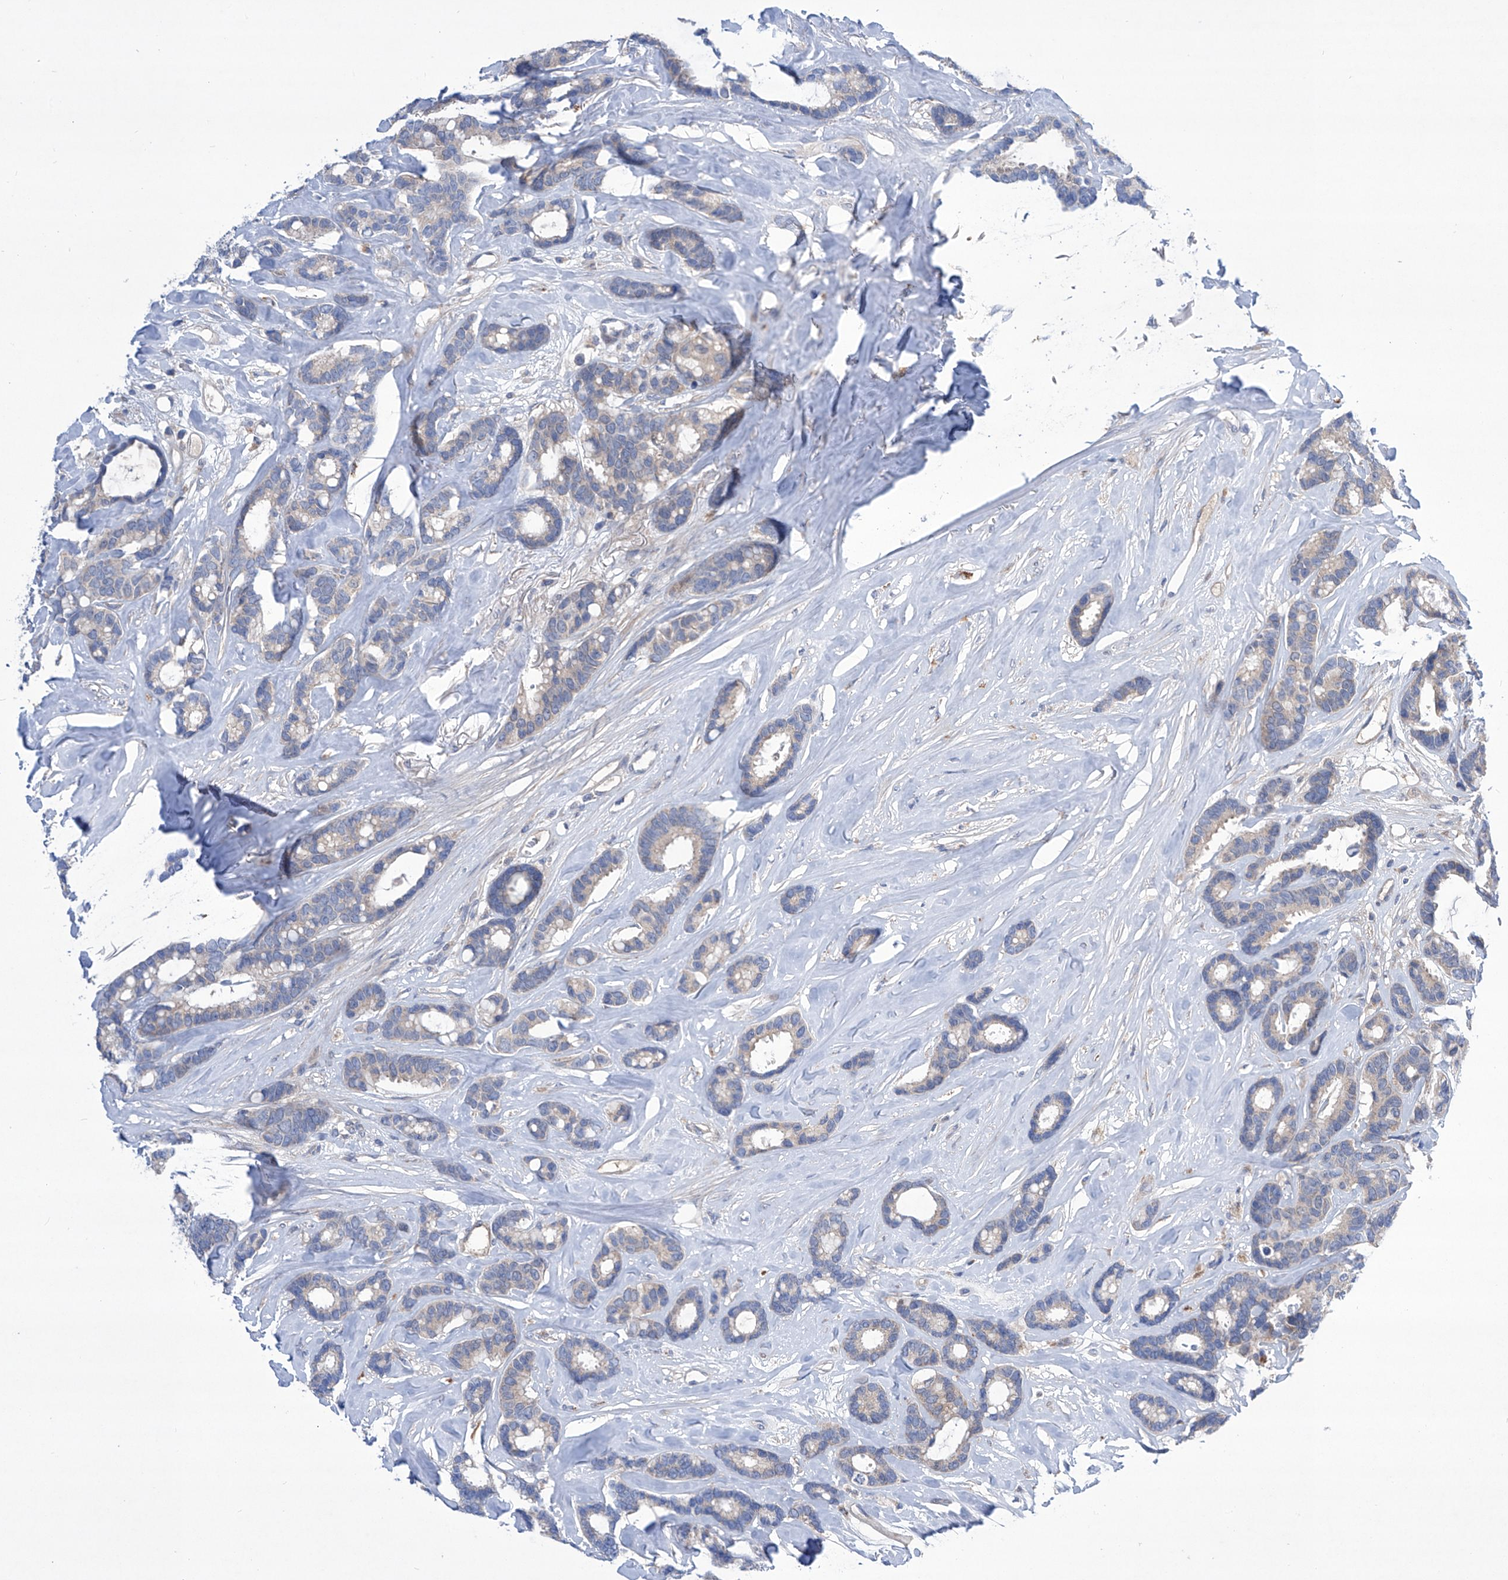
{"staining": {"intensity": "negative", "quantity": "none", "location": "none"}, "tissue": "breast cancer", "cell_type": "Tumor cells", "image_type": "cancer", "snomed": [{"axis": "morphology", "description": "Duct carcinoma"}, {"axis": "topography", "description": "Breast"}], "caption": "High magnification brightfield microscopy of breast intraductal carcinoma stained with DAB (brown) and counterstained with hematoxylin (blue): tumor cells show no significant expression. (Stains: DAB immunohistochemistry (IHC) with hematoxylin counter stain, Microscopy: brightfield microscopy at high magnification).", "gene": "SRBD1", "patient": {"sex": "female", "age": 87}}